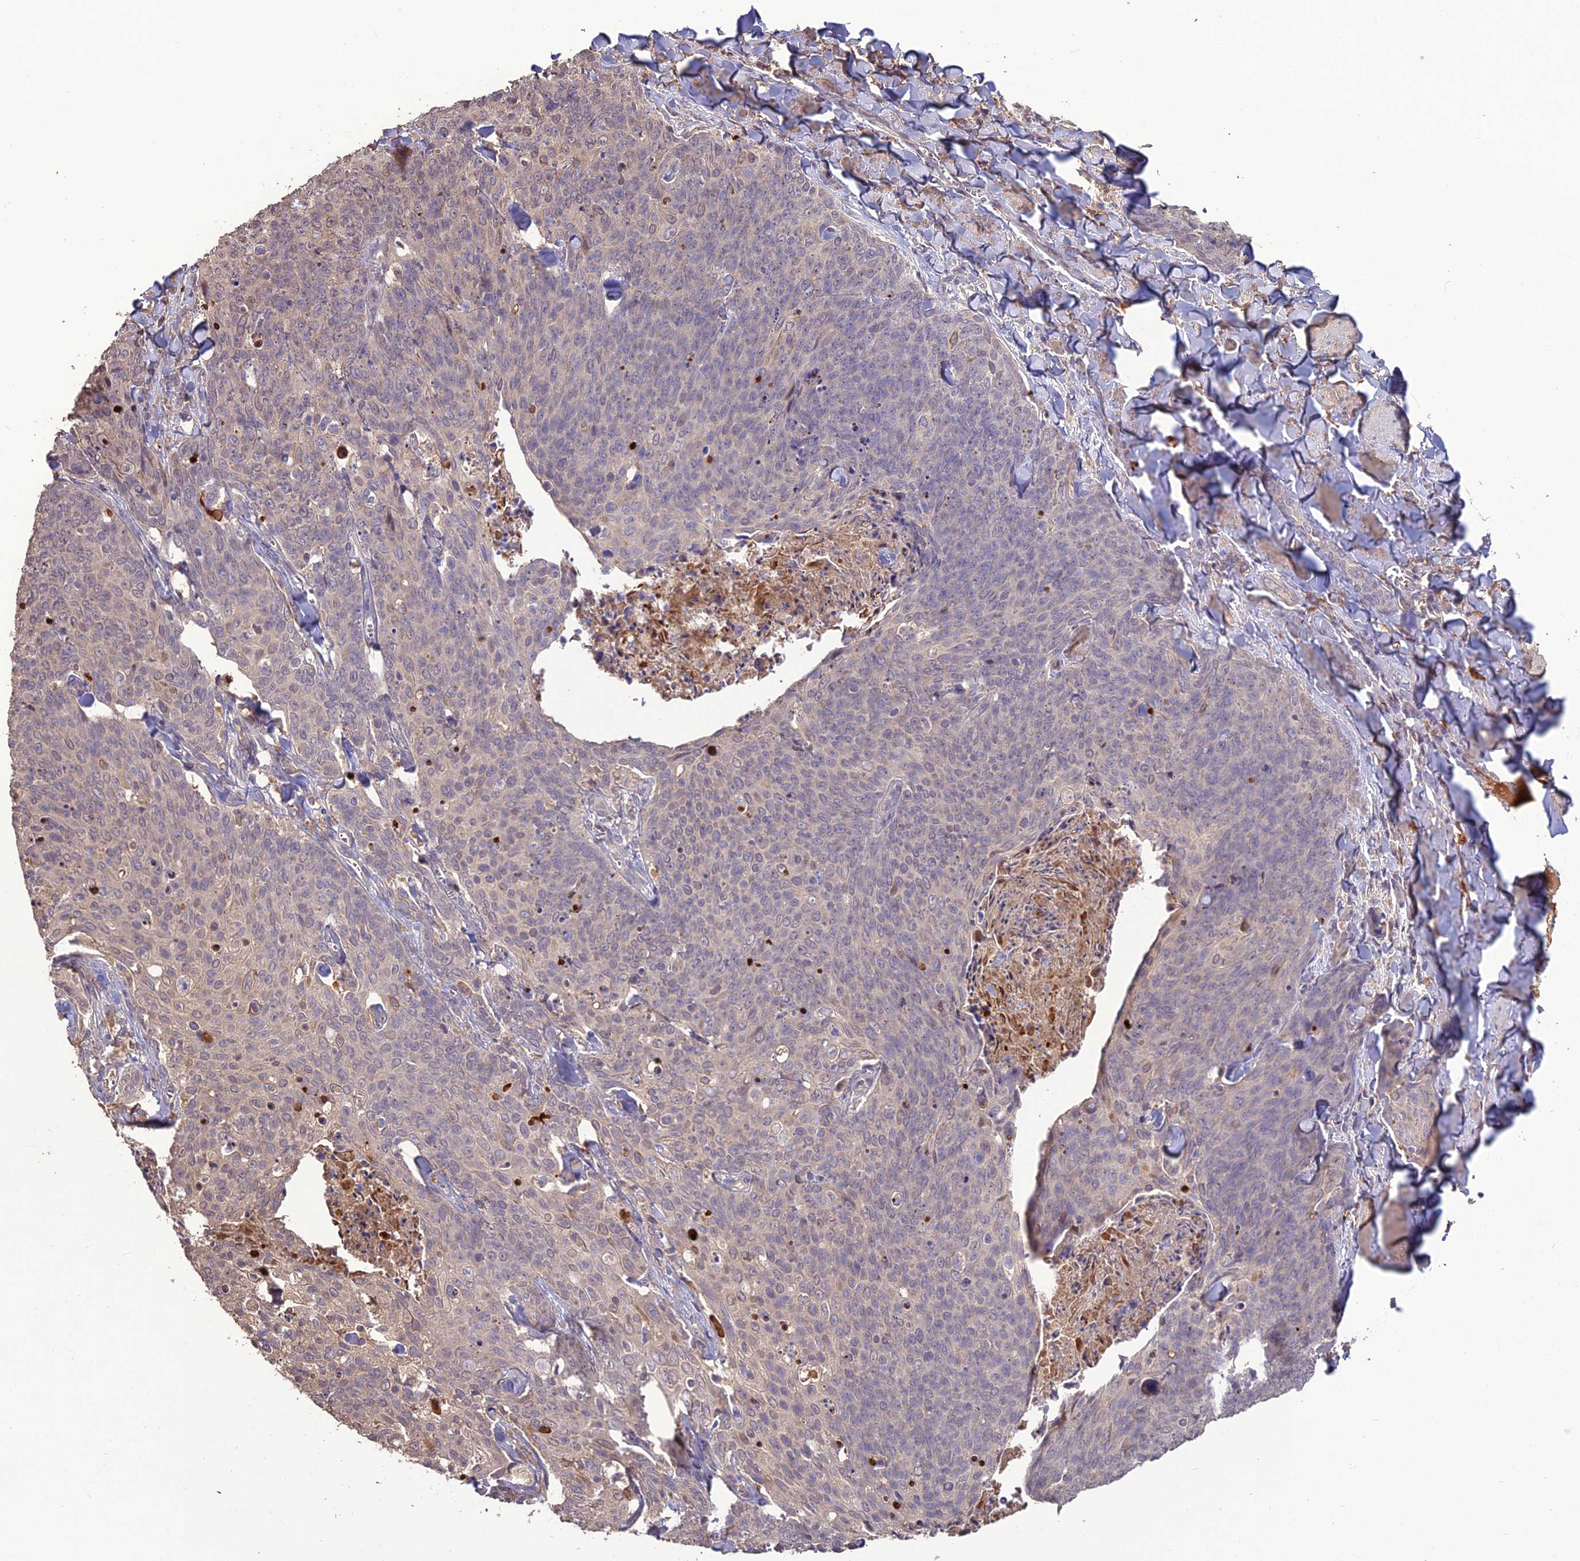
{"staining": {"intensity": "negative", "quantity": "none", "location": "none"}, "tissue": "skin cancer", "cell_type": "Tumor cells", "image_type": "cancer", "snomed": [{"axis": "morphology", "description": "Squamous cell carcinoma, NOS"}, {"axis": "topography", "description": "Skin"}, {"axis": "topography", "description": "Vulva"}], "caption": "Immunohistochemistry (IHC) image of neoplastic tissue: skin squamous cell carcinoma stained with DAB demonstrates no significant protein expression in tumor cells.", "gene": "KCTD16", "patient": {"sex": "female", "age": 85}}